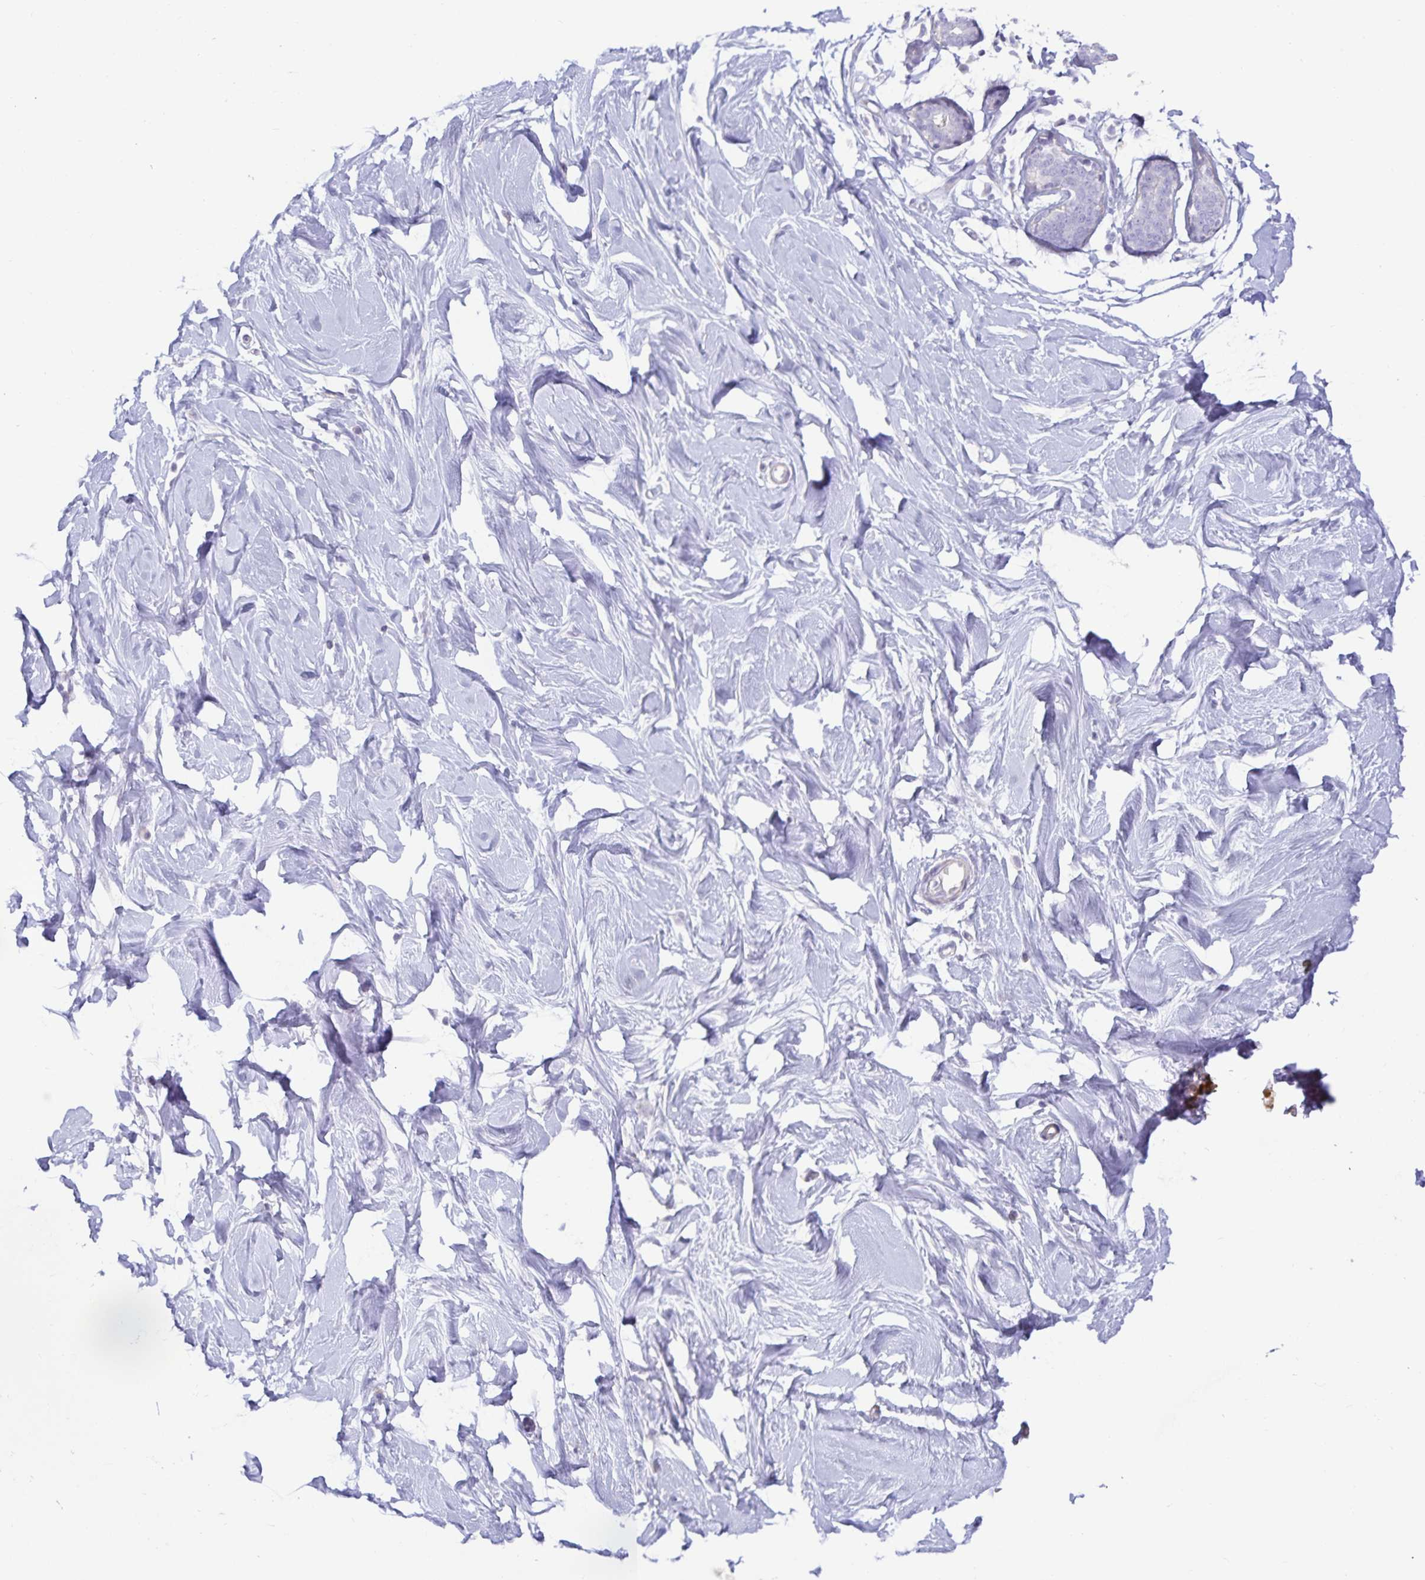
{"staining": {"intensity": "negative", "quantity": "none", "location": "none"}, "tissue": "breast", "cell_type": "Adipocytes", "image_type": "normal", "snomed": [{"axis": "morphology", "description": "Normal tissue, NOS"}, {"axis": "topography", "description": "Breast"}], "caption": "High power microscopy photomicrograph of an immunohistochemistry (IHC) image of normal breast, revealing no significant expression in adipocytes.", "gene": "SPAG4", "patient": {"sex": "female", "age": 27}}